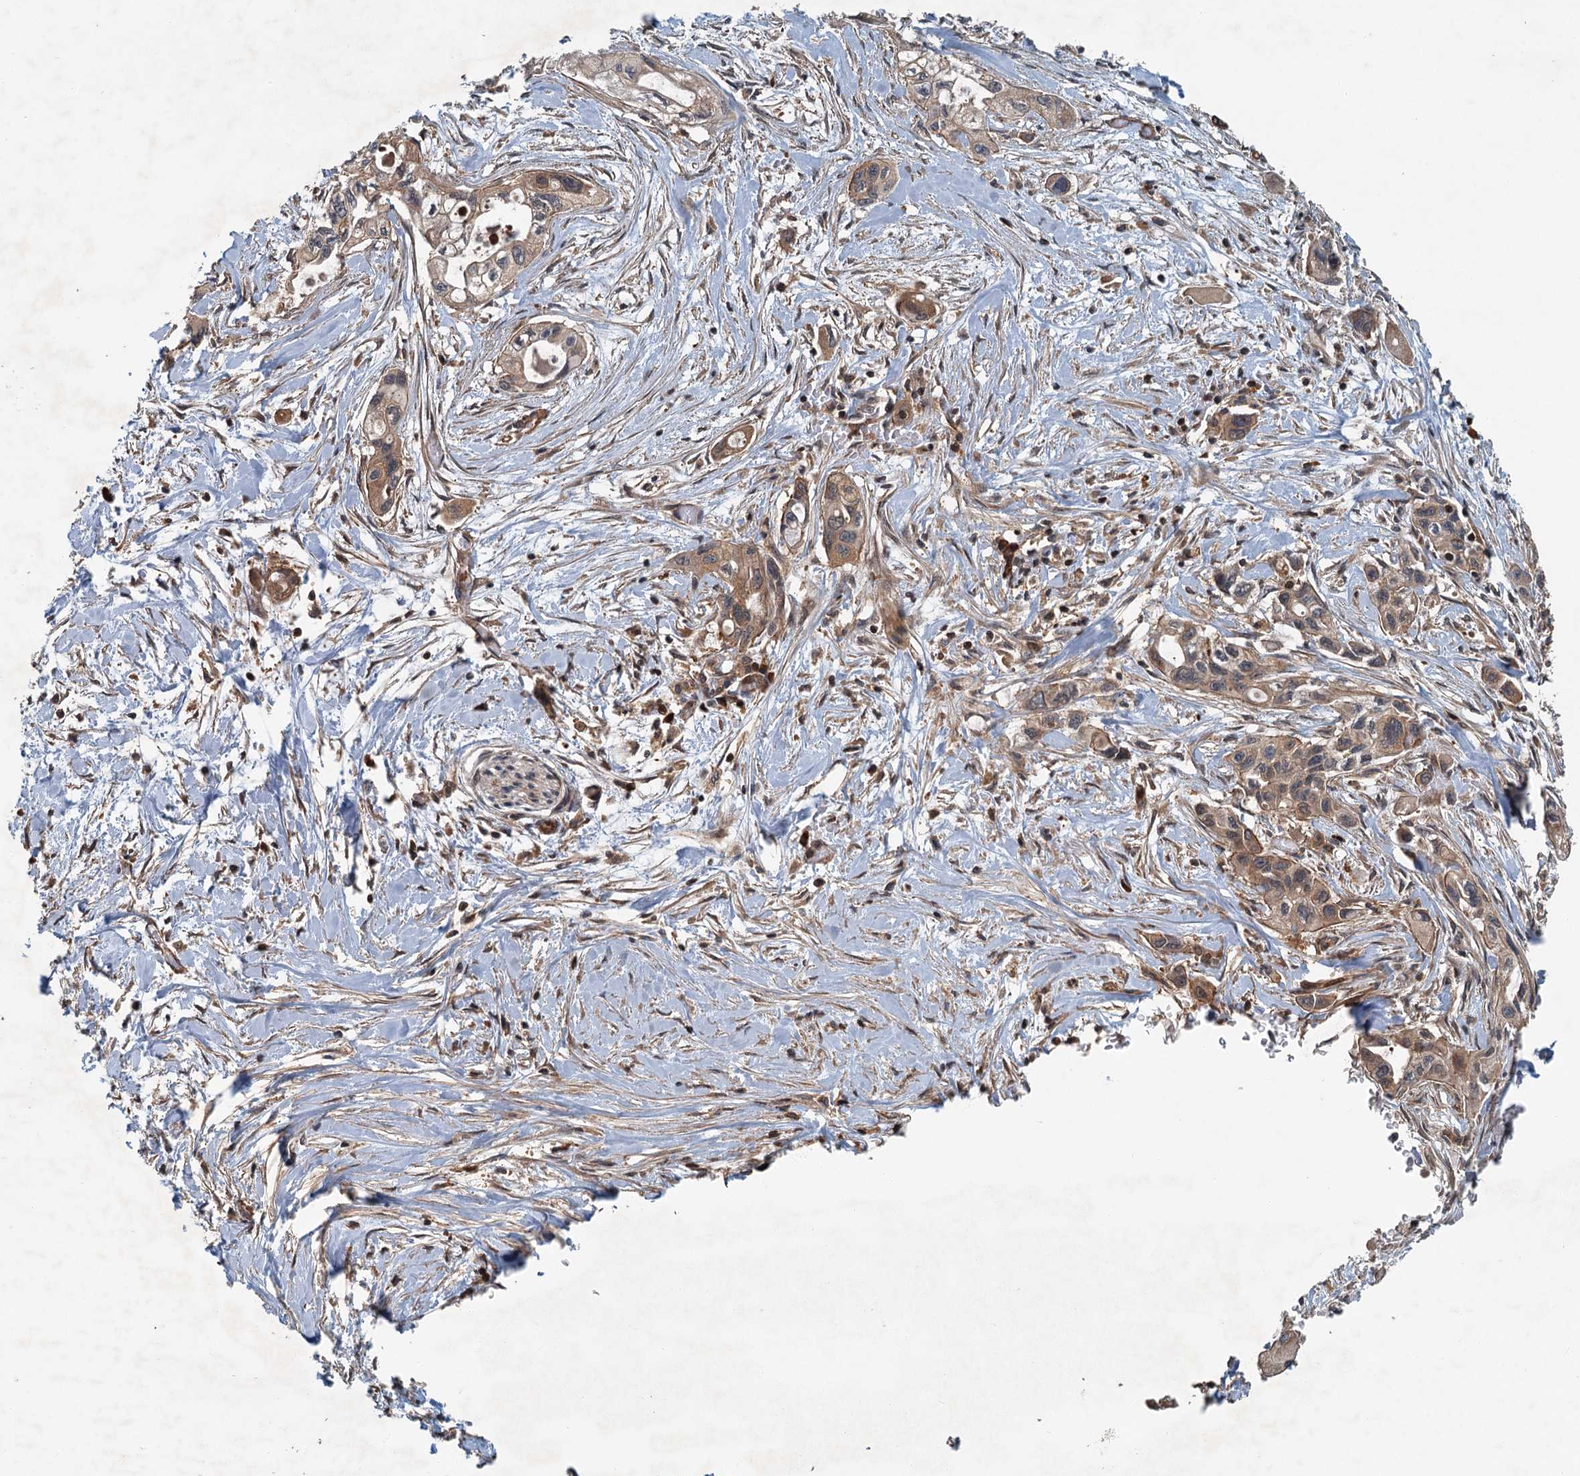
{"staining": {"intensity": "weak", "quantity": ">75%", "location": "cytoplasmic/membranous"}, "tissue": "pancreatic cancer", "cell_type": "Tumor cells", "image_type": "cancer", "snomed": [{"axis": "morphology", "description": "Adenocarcinoma, NOS"}, {"axis": "topography", "description": "Pancreas"}], "caption": "Tumor cells reveal low levels of weak cytoplasmic/membranous expression in approximately >75% of cells in human adenocarcinoma (pancreatic).", "gene": "ZNF527", "patient": {"sex": "male", "age": 75}}